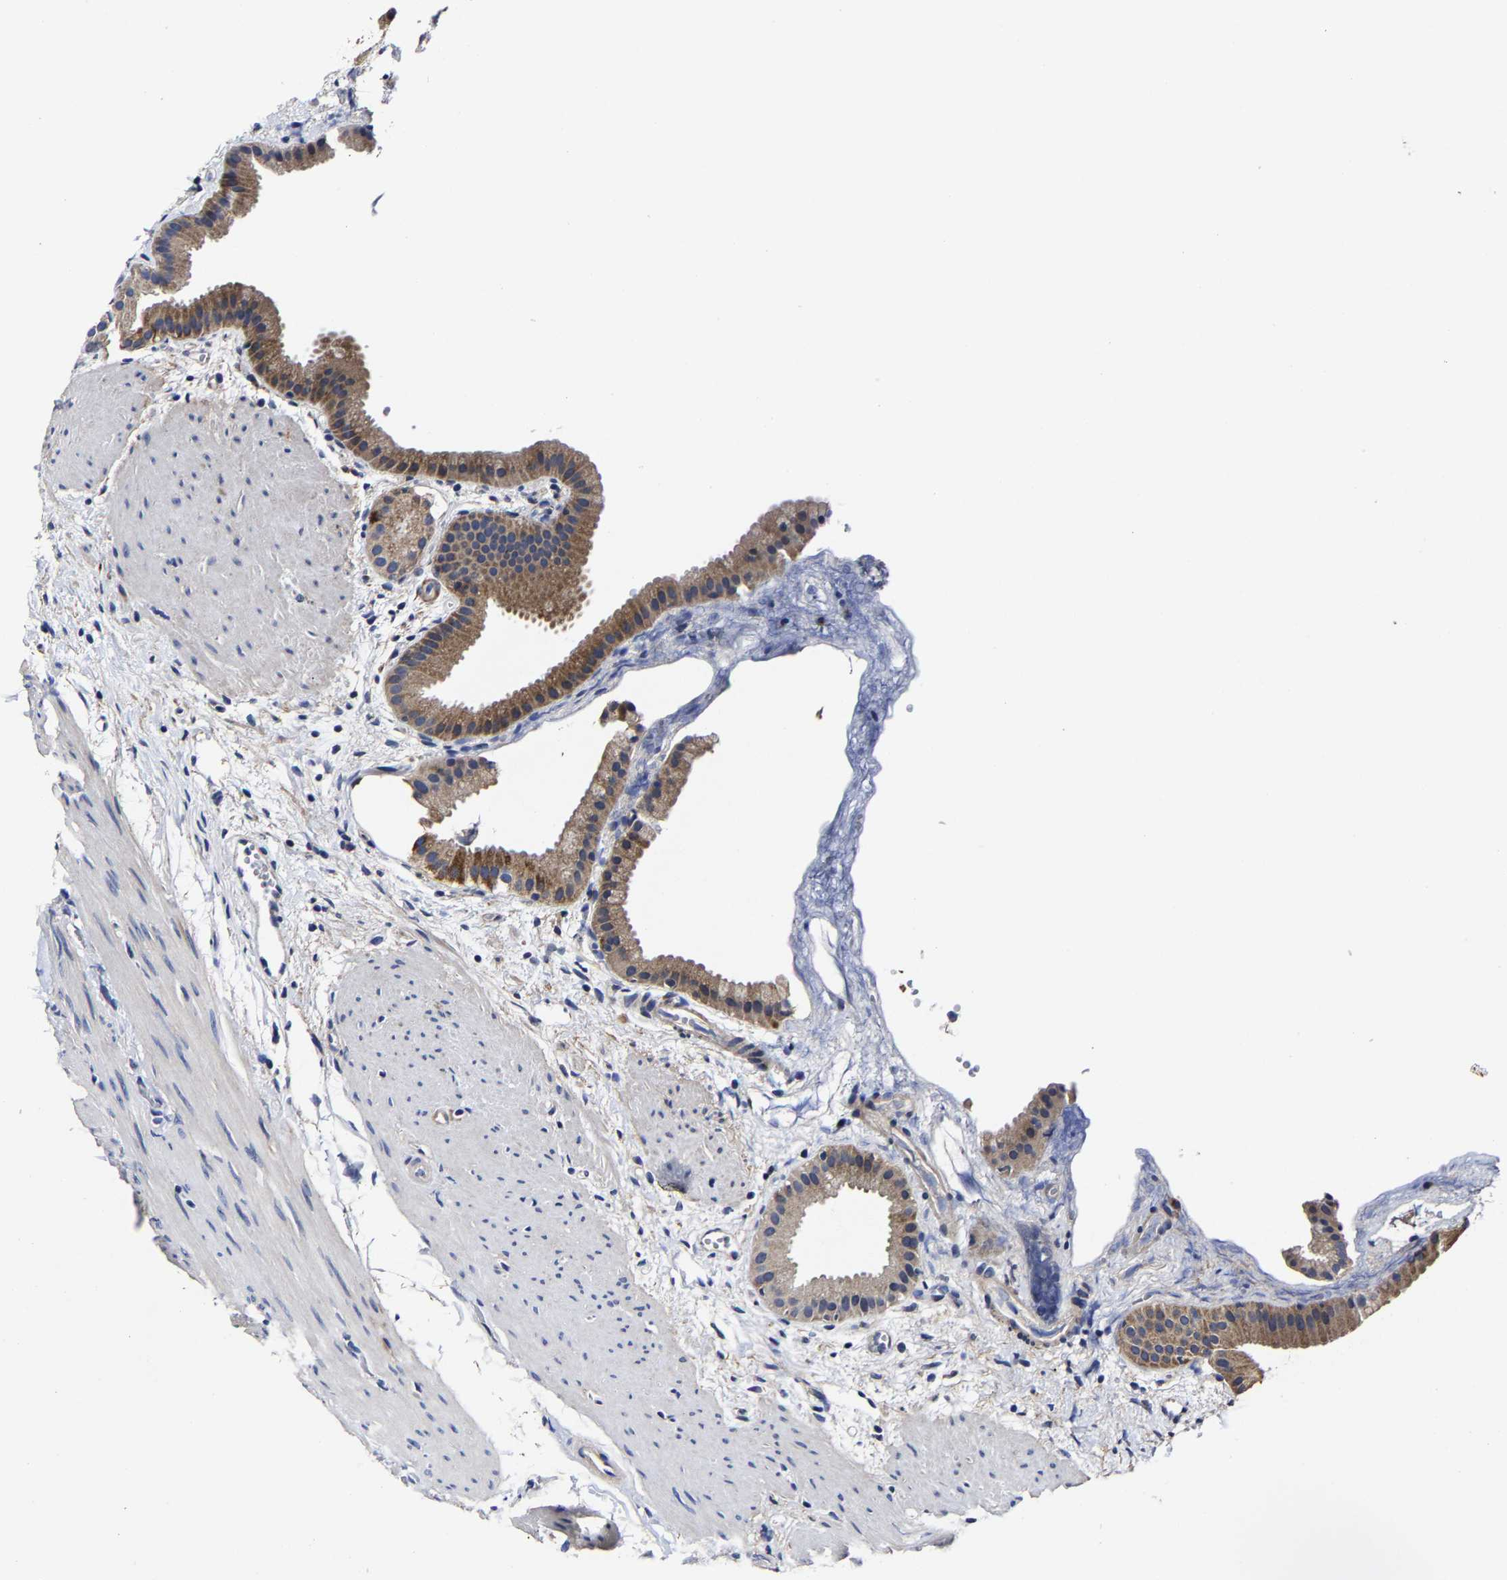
{"staining": {"intensity": "moderate", "quantity": ">75%", "location": "cytoplasmic/membranous"}, "tissue": "gallbladder", "cell_type": "Glandular cells", "image_type": "normal", "snomed": [{"axis": "morphology", "description": "Normal tissue, NOS"}, {"axis": "topography", "description": "Gallbladder"}], "caption": "Normal gallbladder exhibits moderate cytoplasmic/membranous staining in about >75% of glandular cells.", "gene": "AASS", "patient": {"sex": "female", "age": 64}}